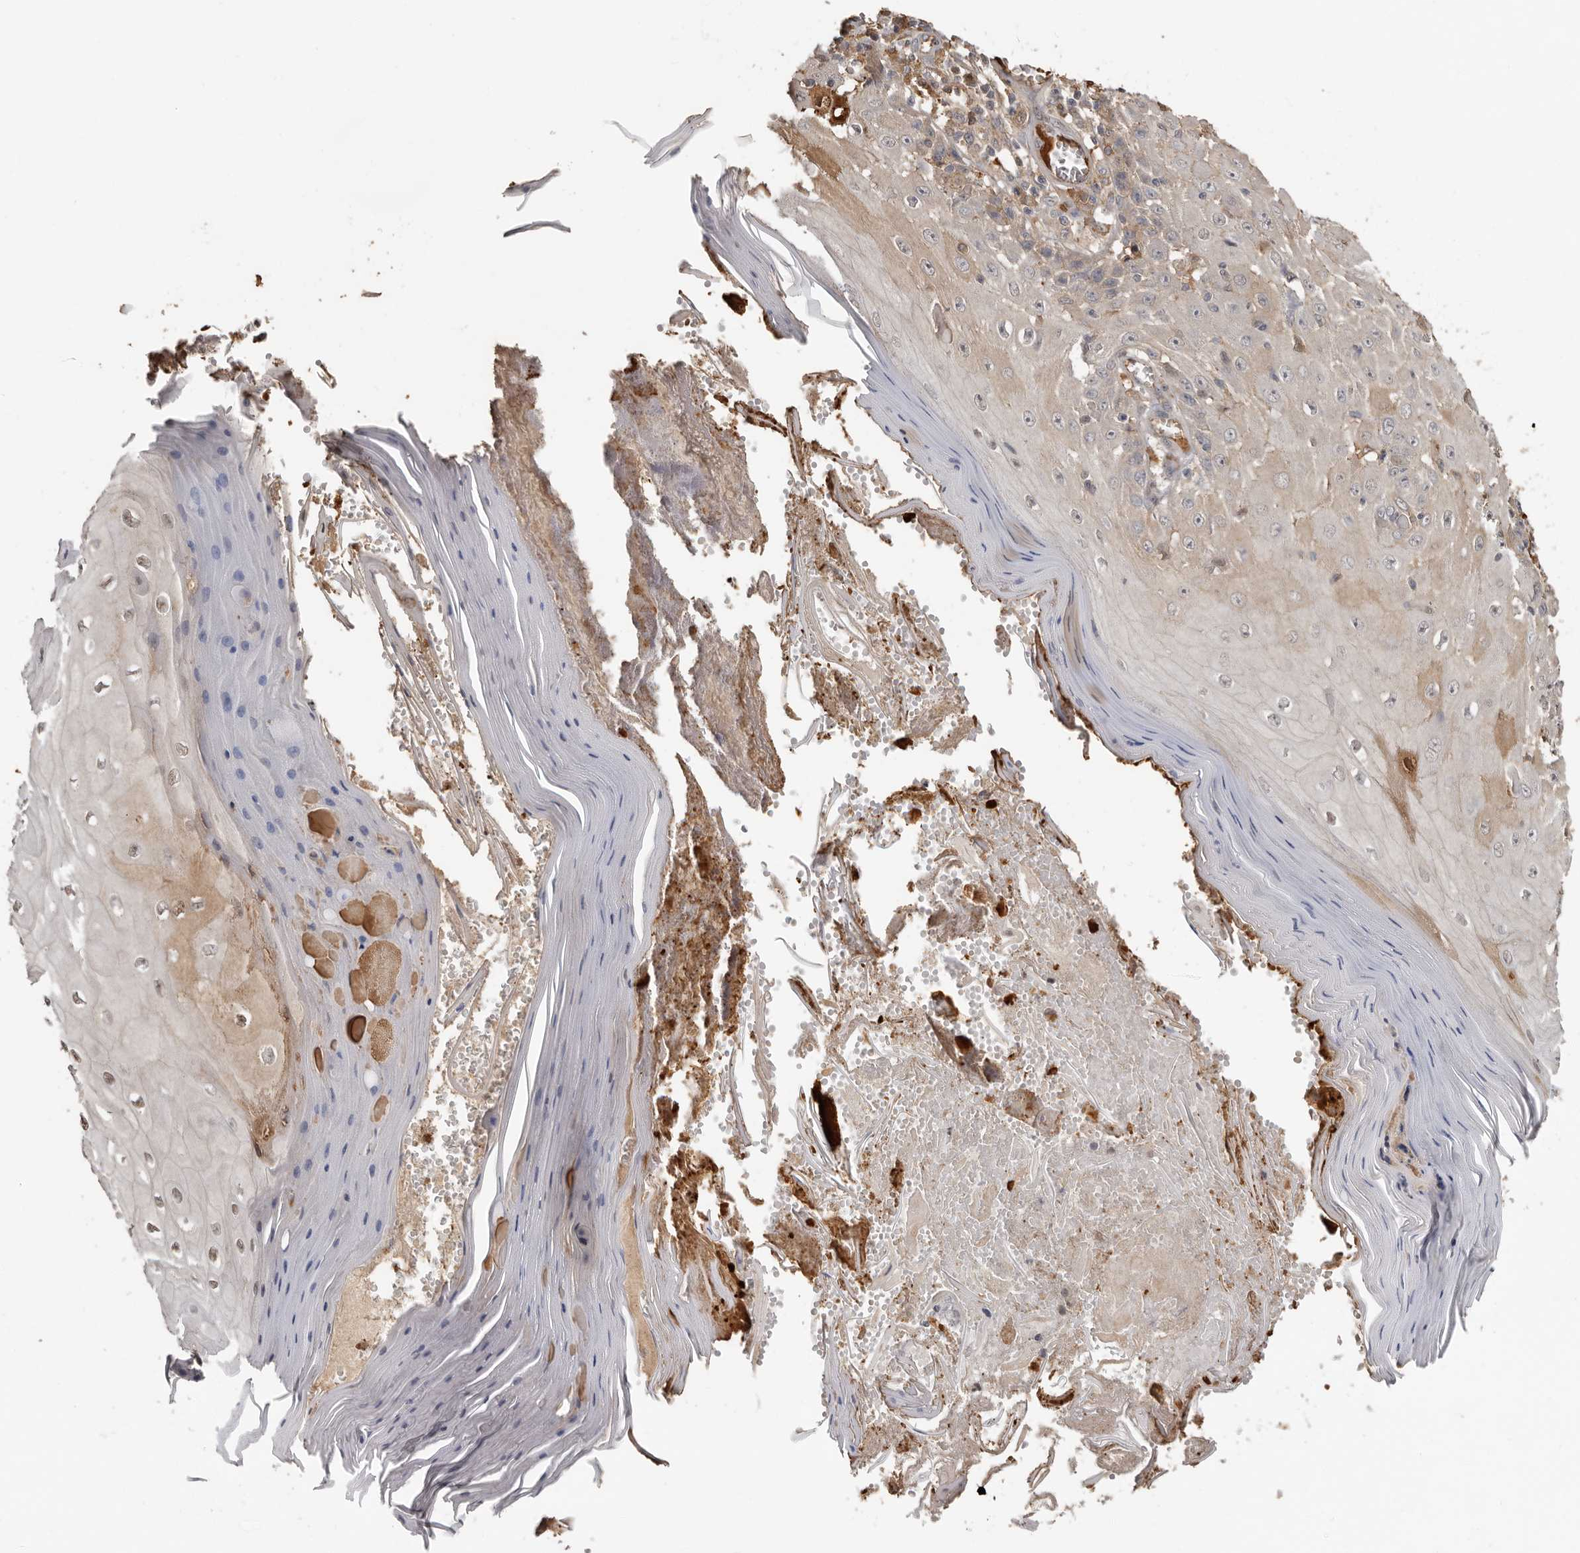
{"staining": {"intensity": "weak", "quantity": "<25%", "location": "cytoplasmic/membranous"}, "tissue": "skin cancer", "cell_type": "Tumor cells", "image_type": "cancer", "snomed": [{"axis": "morphology", "description": "Squamous cell carcinoma, NOS"}, {"axis": "topography", "description": "Skin"}], "caption": "An image of human skin squamous cell carcinoma is negative for staining in tumor cells.", "gene": "LRGUK", "patient": {"sex": "female", "age": 73}}